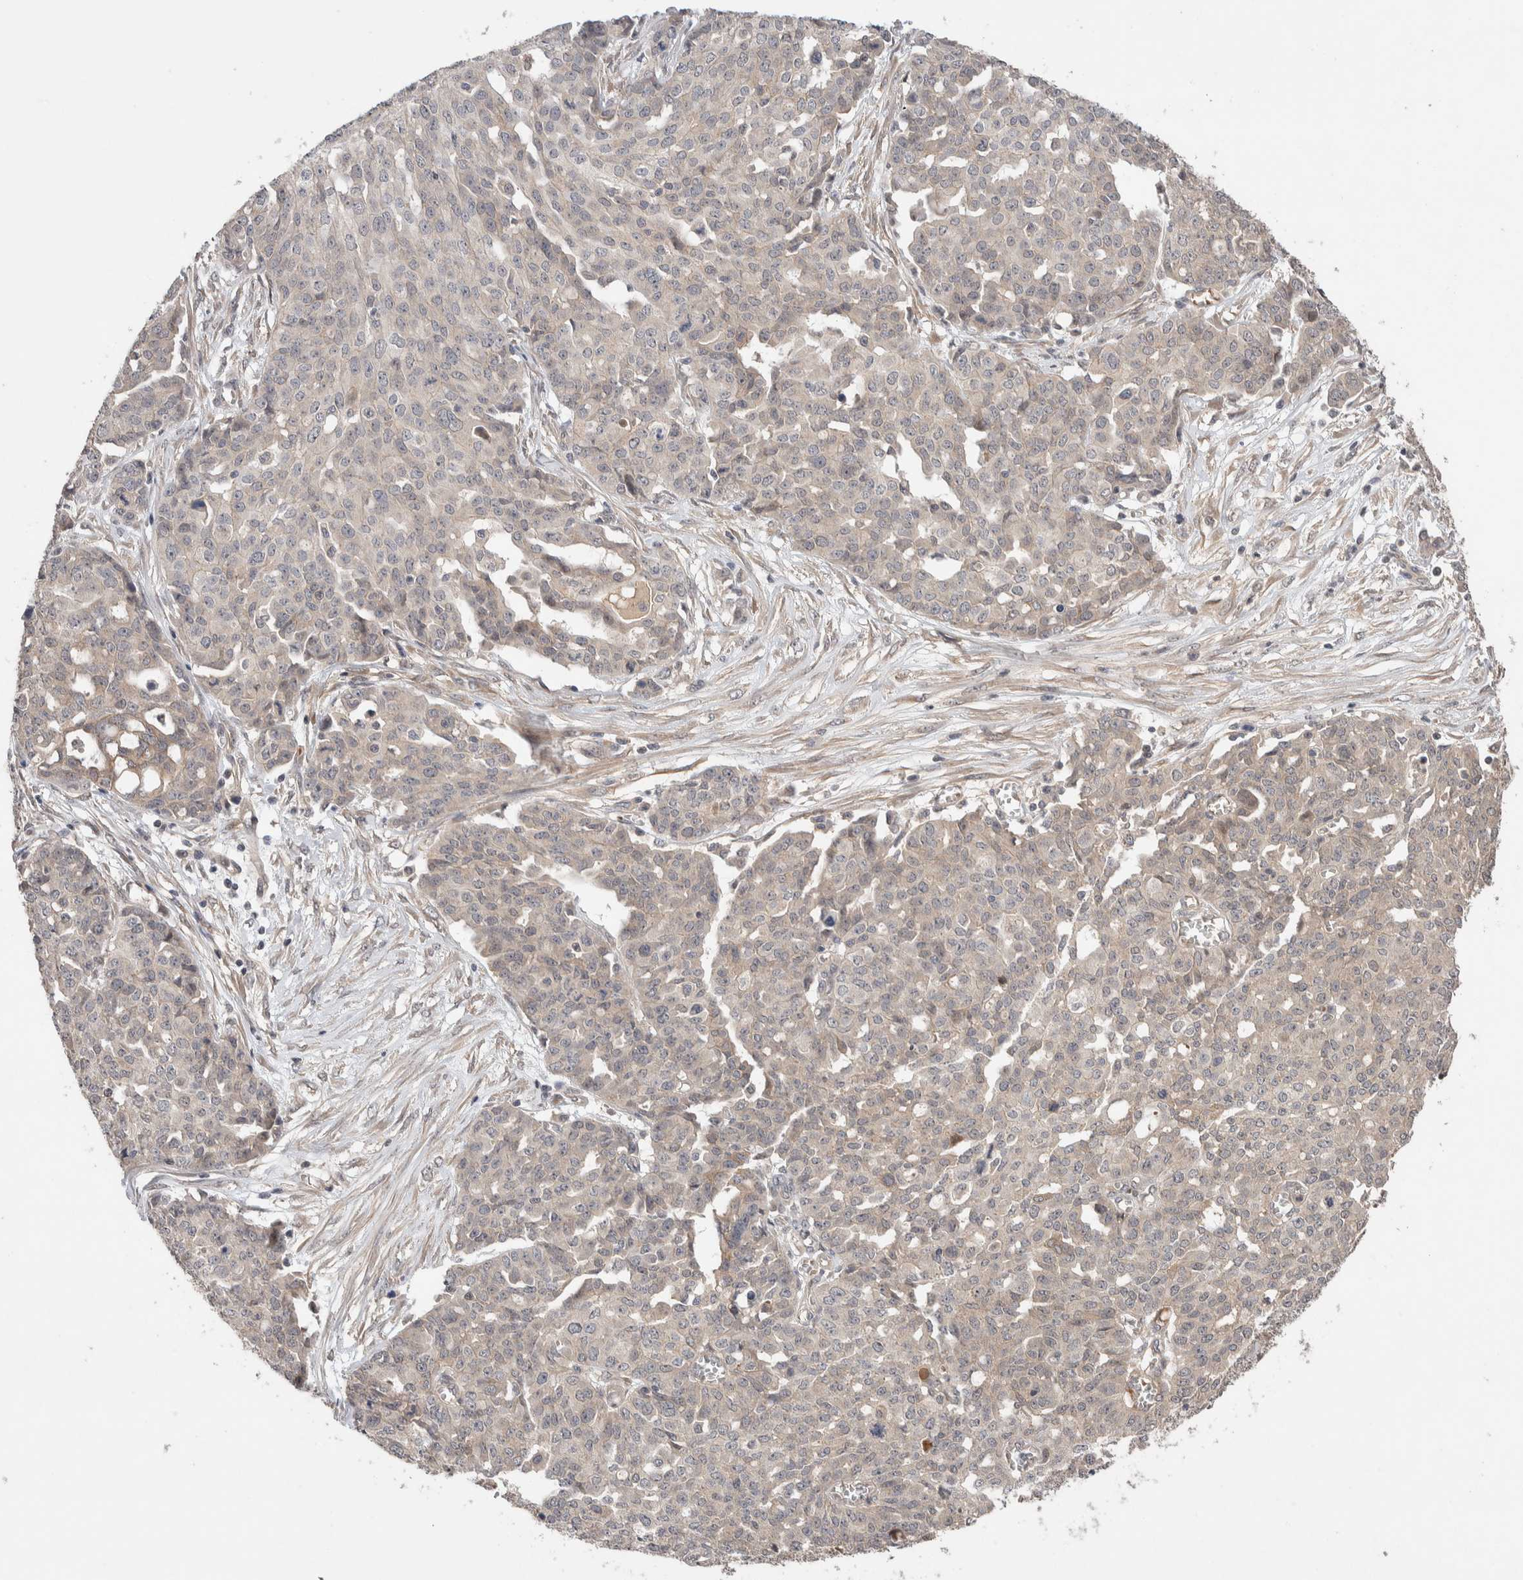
{"staining": {"intensity": "negative", "quantity": "none", "location": "none"}, "tissue": "ovarian cancer", "cell_type": "Tumor cells", "image_type": "cancer", "snomed": [{"axis": "morphology", "description": "Cystadenocarcinoma, serous, NOS"}, {"axis": "topography", "description": "Soft tissue"}, {"axis": "topography", "description": "Ovary"}], "caption": "IHC histopathology image of human serous cystadenocarcinoma (ovarian) stained for a protein (brown), which exhibits no expression in tumor cells.", "gene": "CASK", "patient": {"sex": "female", "age": 57}}